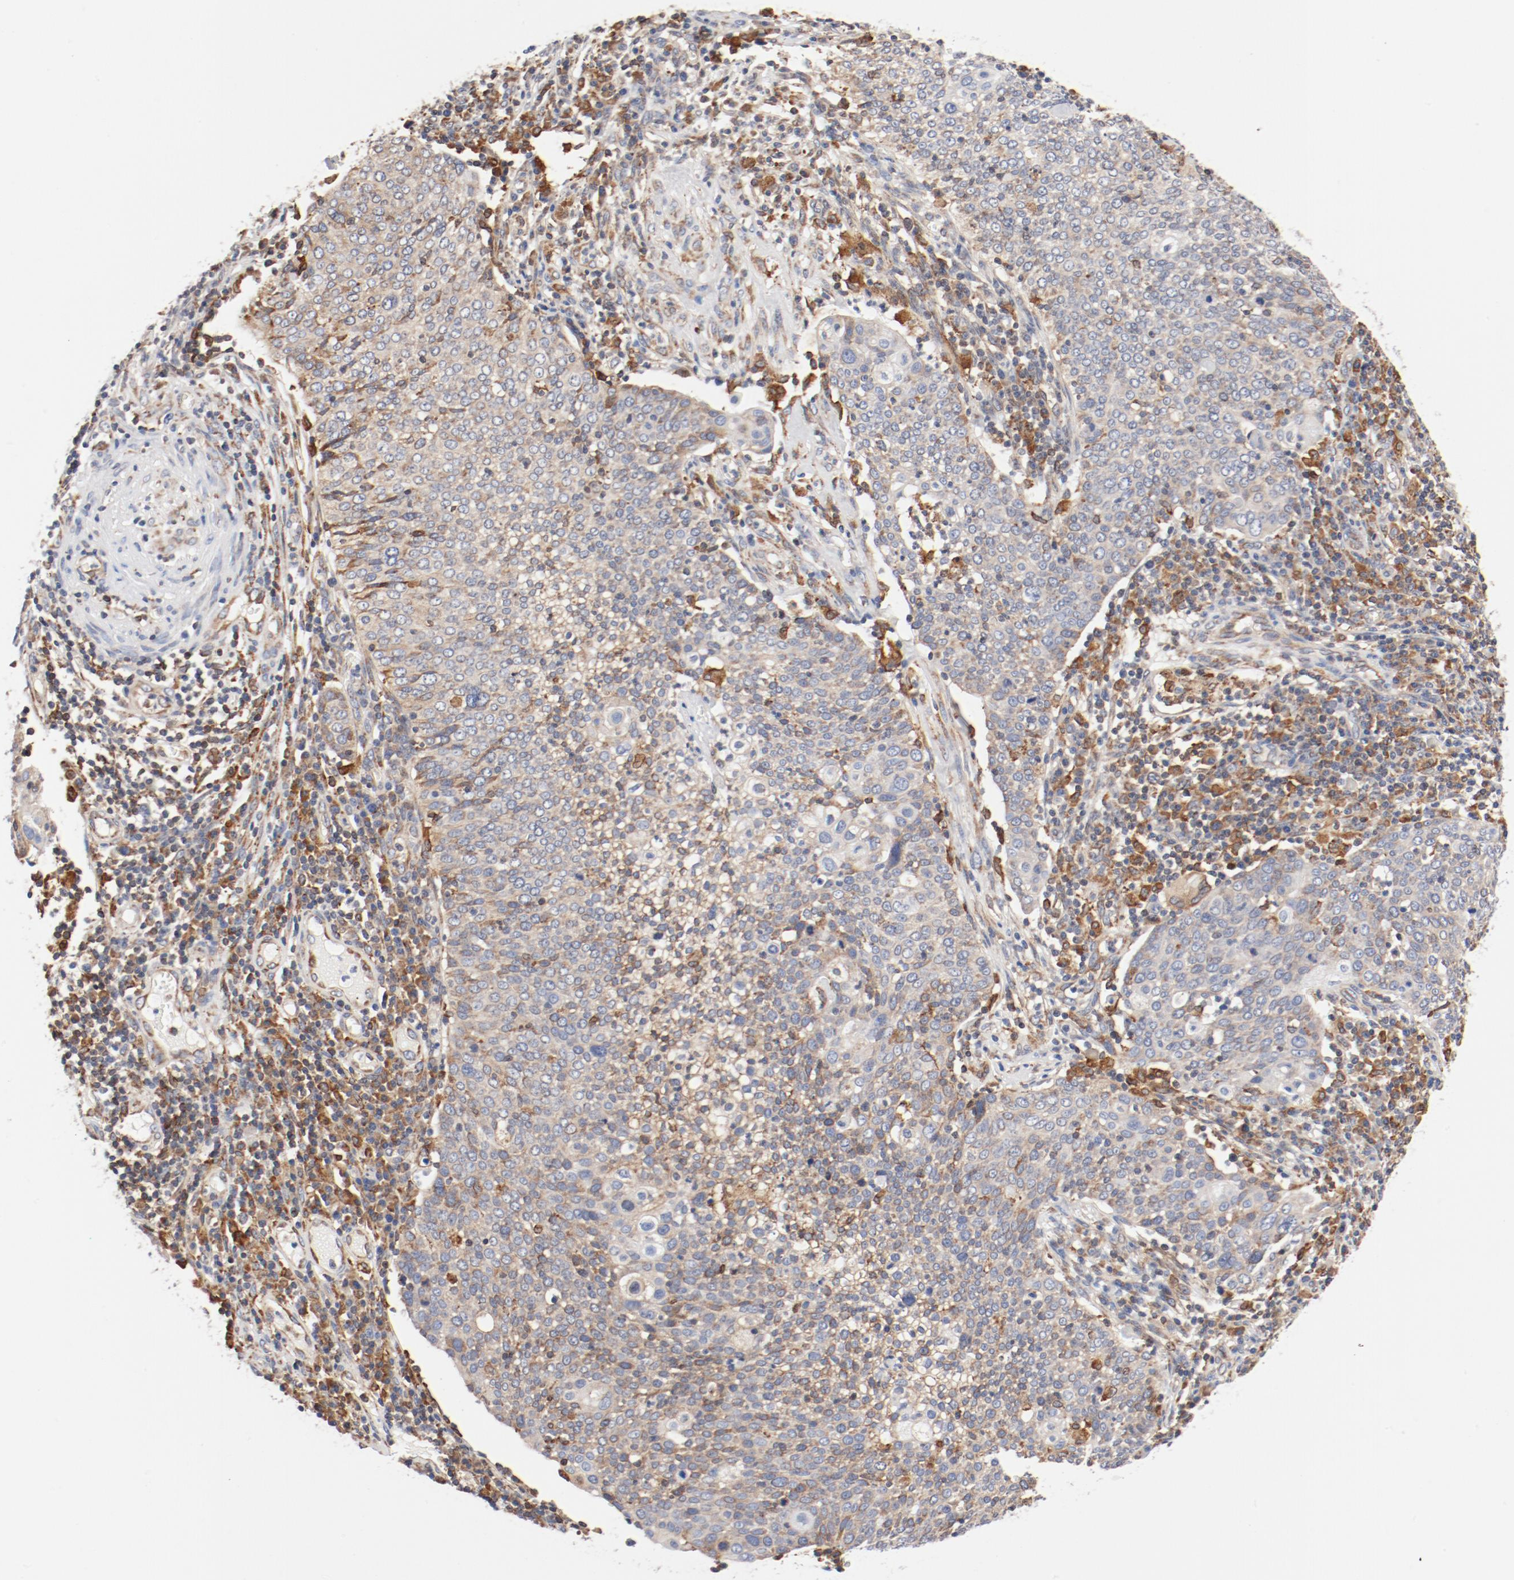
{"staining": {"intensity": "moderate", "quantity": ">75%", "location": "cytoplasmic/membranous"}, "tissue": "cervical cancer", "cell_type": "Tumor cells", "image_type": "cancer", "snomed": [{"axis": "morphology", "description": "Squamous cell carcinoma, NOS"}, {"axis": "topography", "description": "Cervix"}], "caption": "Cervical cancer stained for a protein (brown) displays moderate cytoplasmic/membranous positive staining in approximately >75% of tumor cells.", "gene": "PDPK1", "patient": {"sex": "female", "age": 40}}